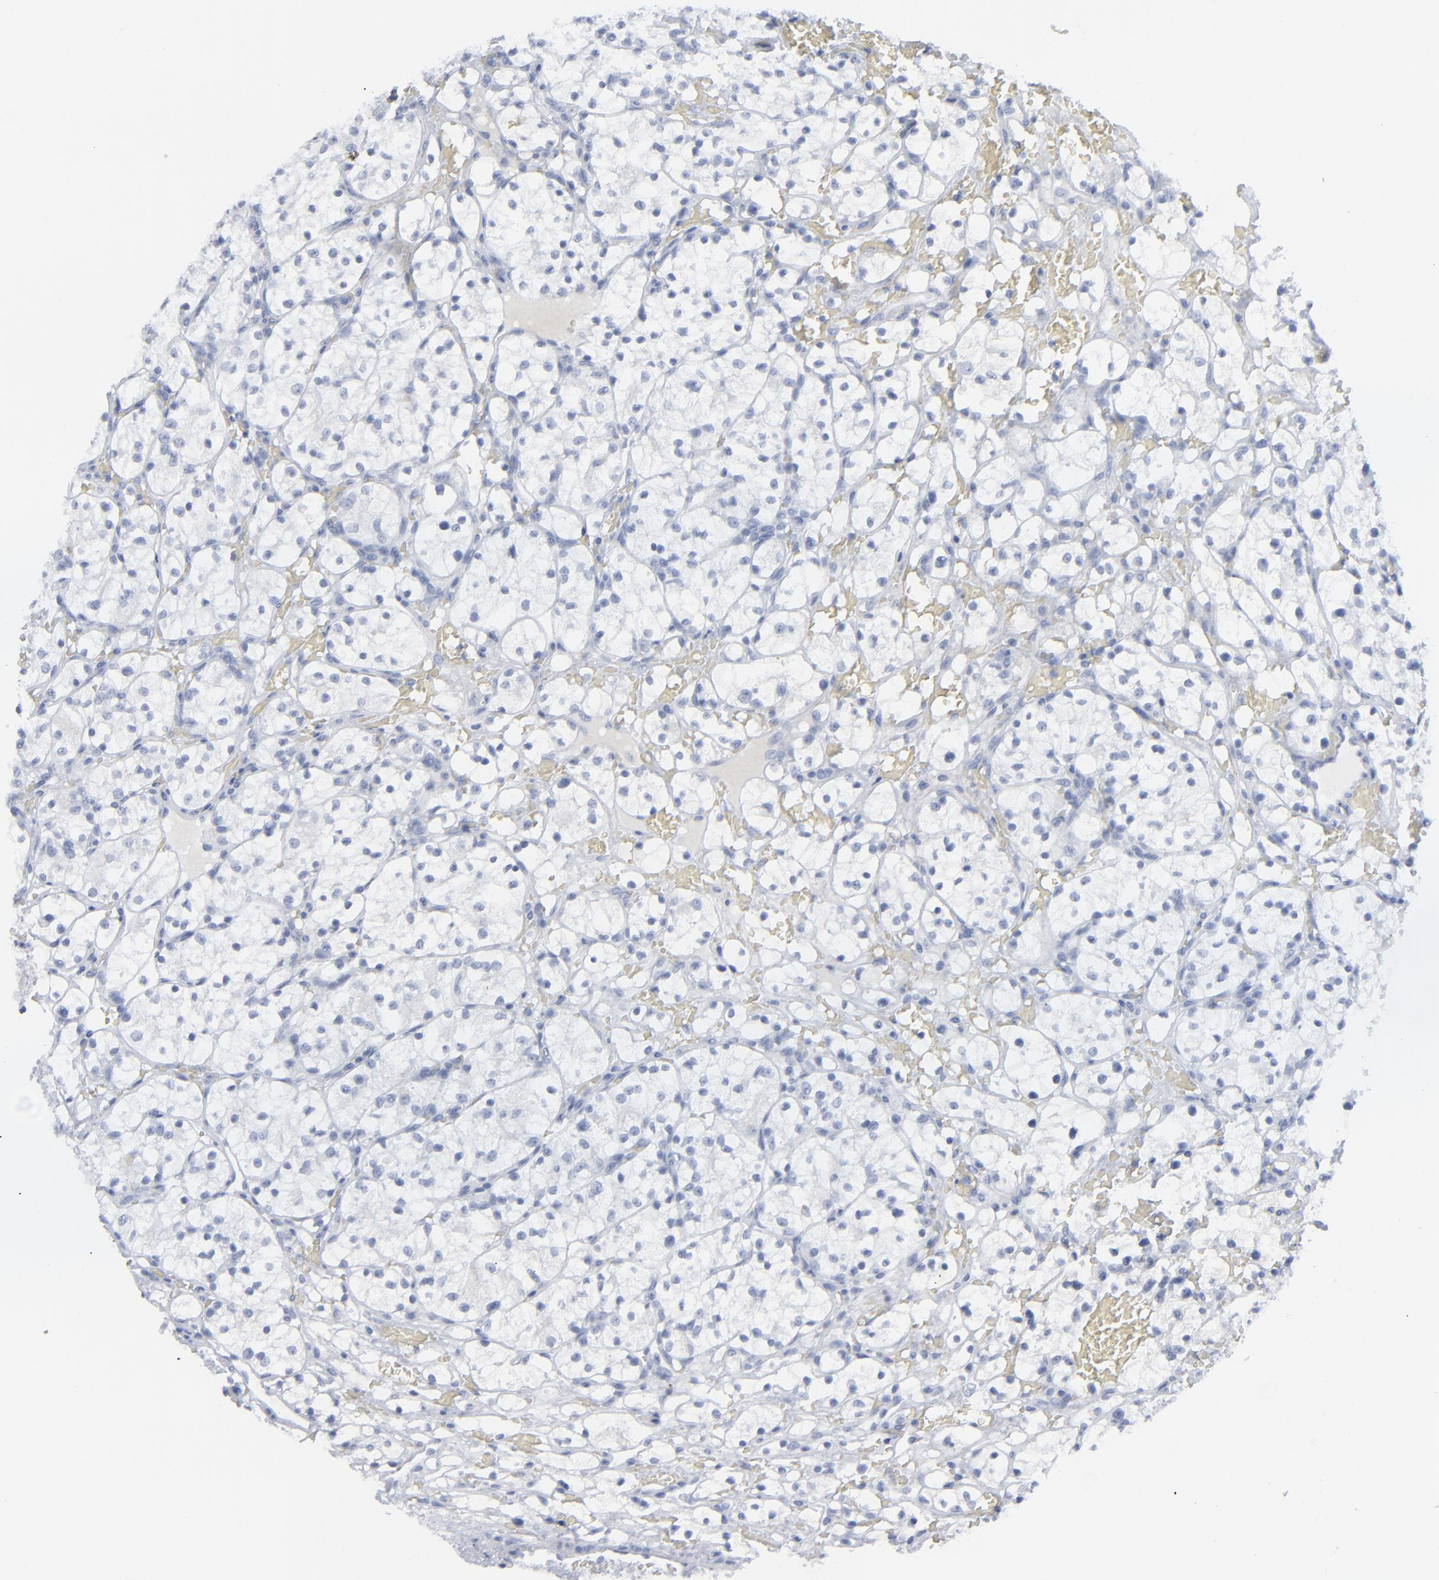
{"staining": {"intensity": "negative", "quantity": "none", "location": "none"}, "tissue": "renal cancer", "cell_type": "Tumor cells", "image_type": "cancer", "snomed": [{"axis": "morphology", "description": "Adenocarcinoma, NOS"}, {"axis": "topography", "description": "Kidney"}], "caption": "An IHC image of adenocarcinoma (renal) is shown. There is no staining in tumor cells of adenocarcinoma (renal).", "gene": "MSLN", "patient": {"sex": "female", "age": 60}}